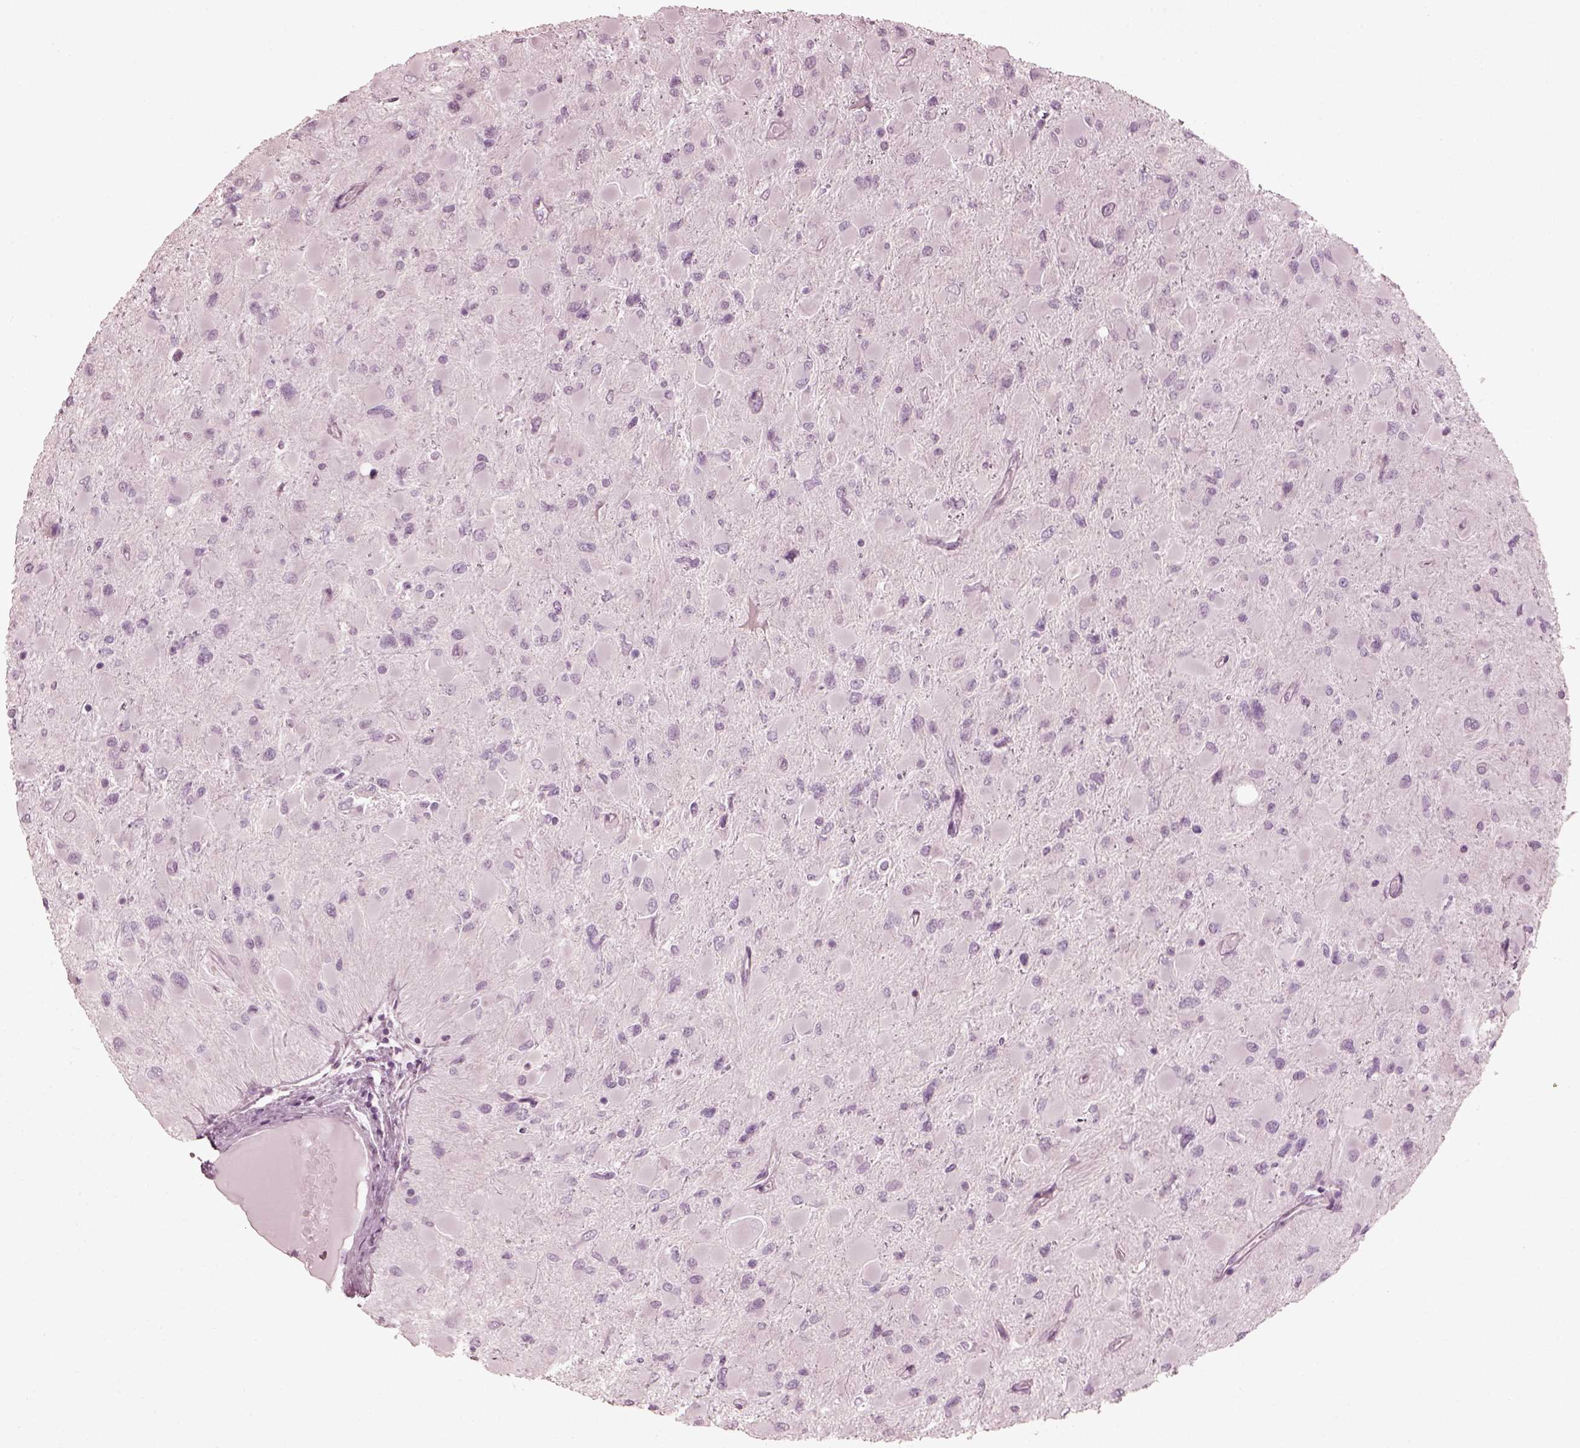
{"staining": {"intensity": "negative", "quantity": "none", "location": "none"}, "tissue": "glioma", "cell_type": "Tumor cells", "image_type": "cancer", "snomed": [{"axis": "morphology", "description": "Glioma, malignant, High grade"}, {"axis": "topography", "description": "Cerebral cortex"}], "caption": "Glioma stained for a protein using immunohistochemistry demonstrates no expression tumor cells.", "gene": "SAXO2", "patient": {"sex": "female", "age": 36}}